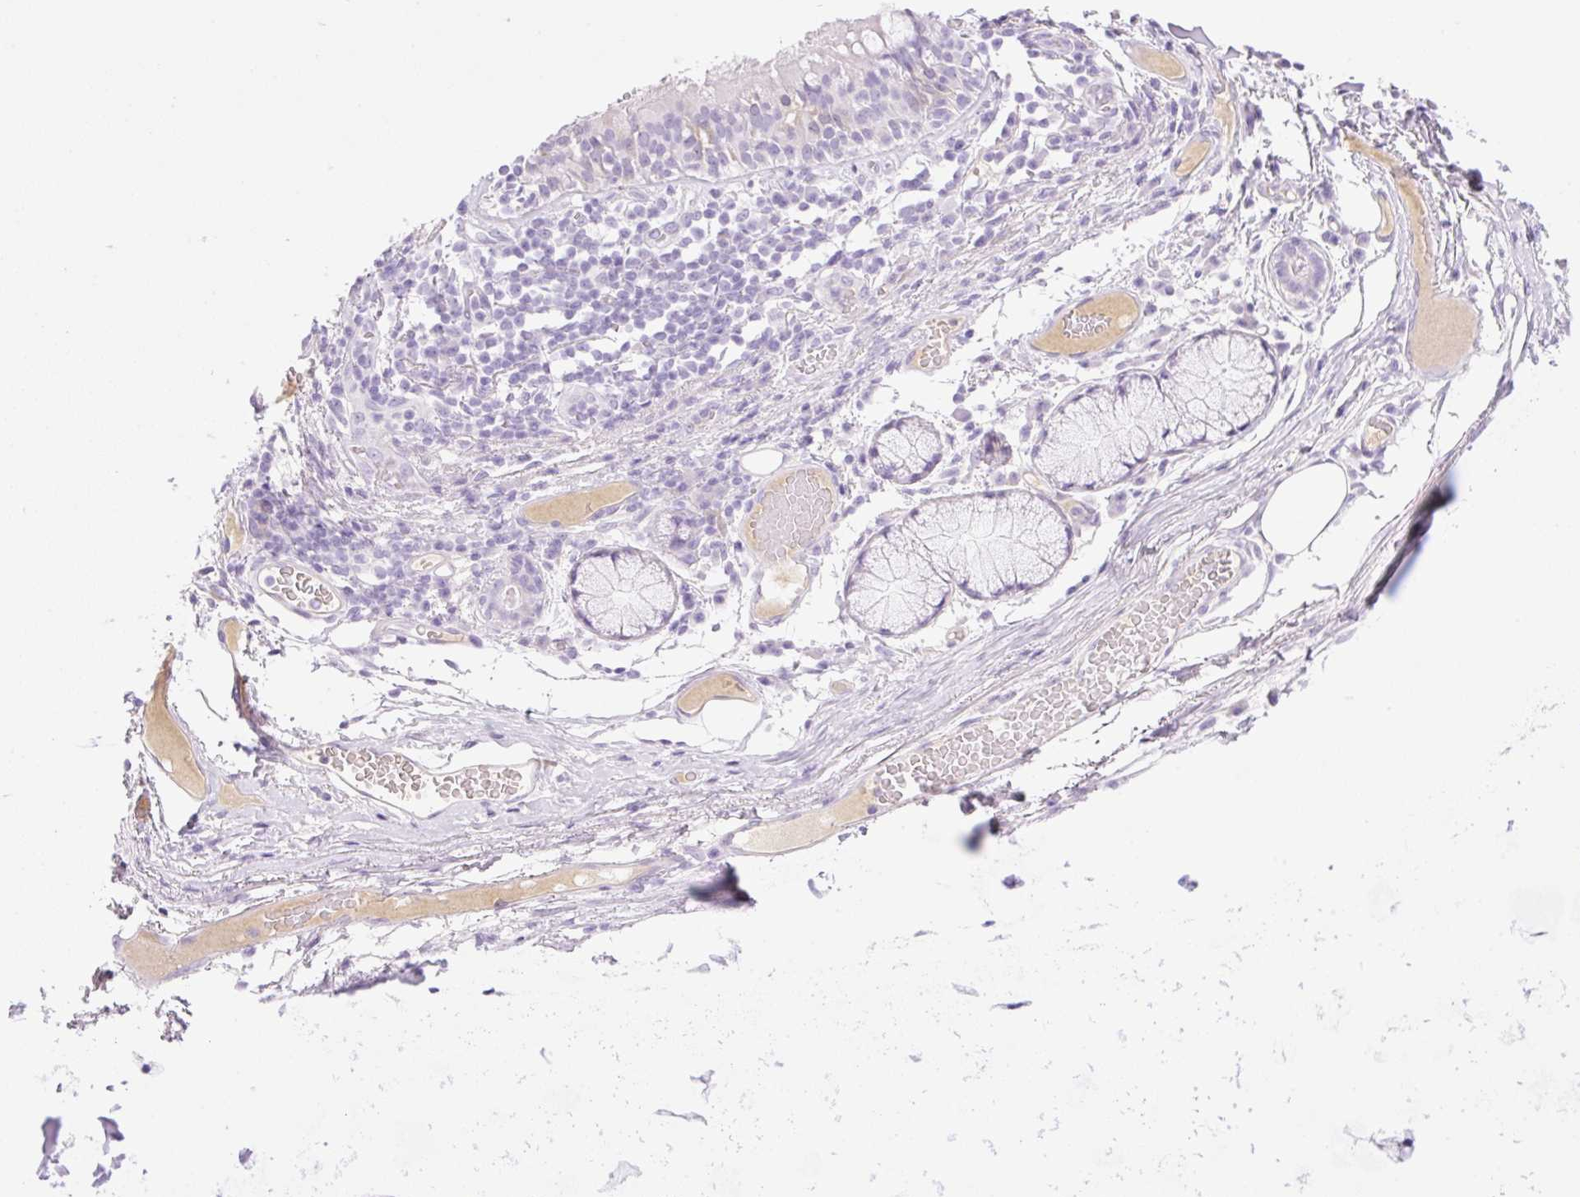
{"staining": {"intensity": "negative", "quantity": "none", "location": "none"}, "tissue": "soft tissue", "cell_type": "Chondrocytes", "image_type": "normal", "snomed": [{"axis": "morphology", "description": "Normal tissue, NOS"}, {"axis": "topography", "description": "Cartilage tissue"}, {"axis": "topography", "description": "Bronchus"}], "caption": "DAB immunohistochemical staining of unremarkable human soft tissue demonstrates no significant staining in chondrocytes. Brightfield microscopy of immunohistochemistry (IHC) stained with DAB (brown) and hematoxylin (blue), captured at high magnification.", "gene": "PALM3", "patient": {"sex": "male", "age": 56}}